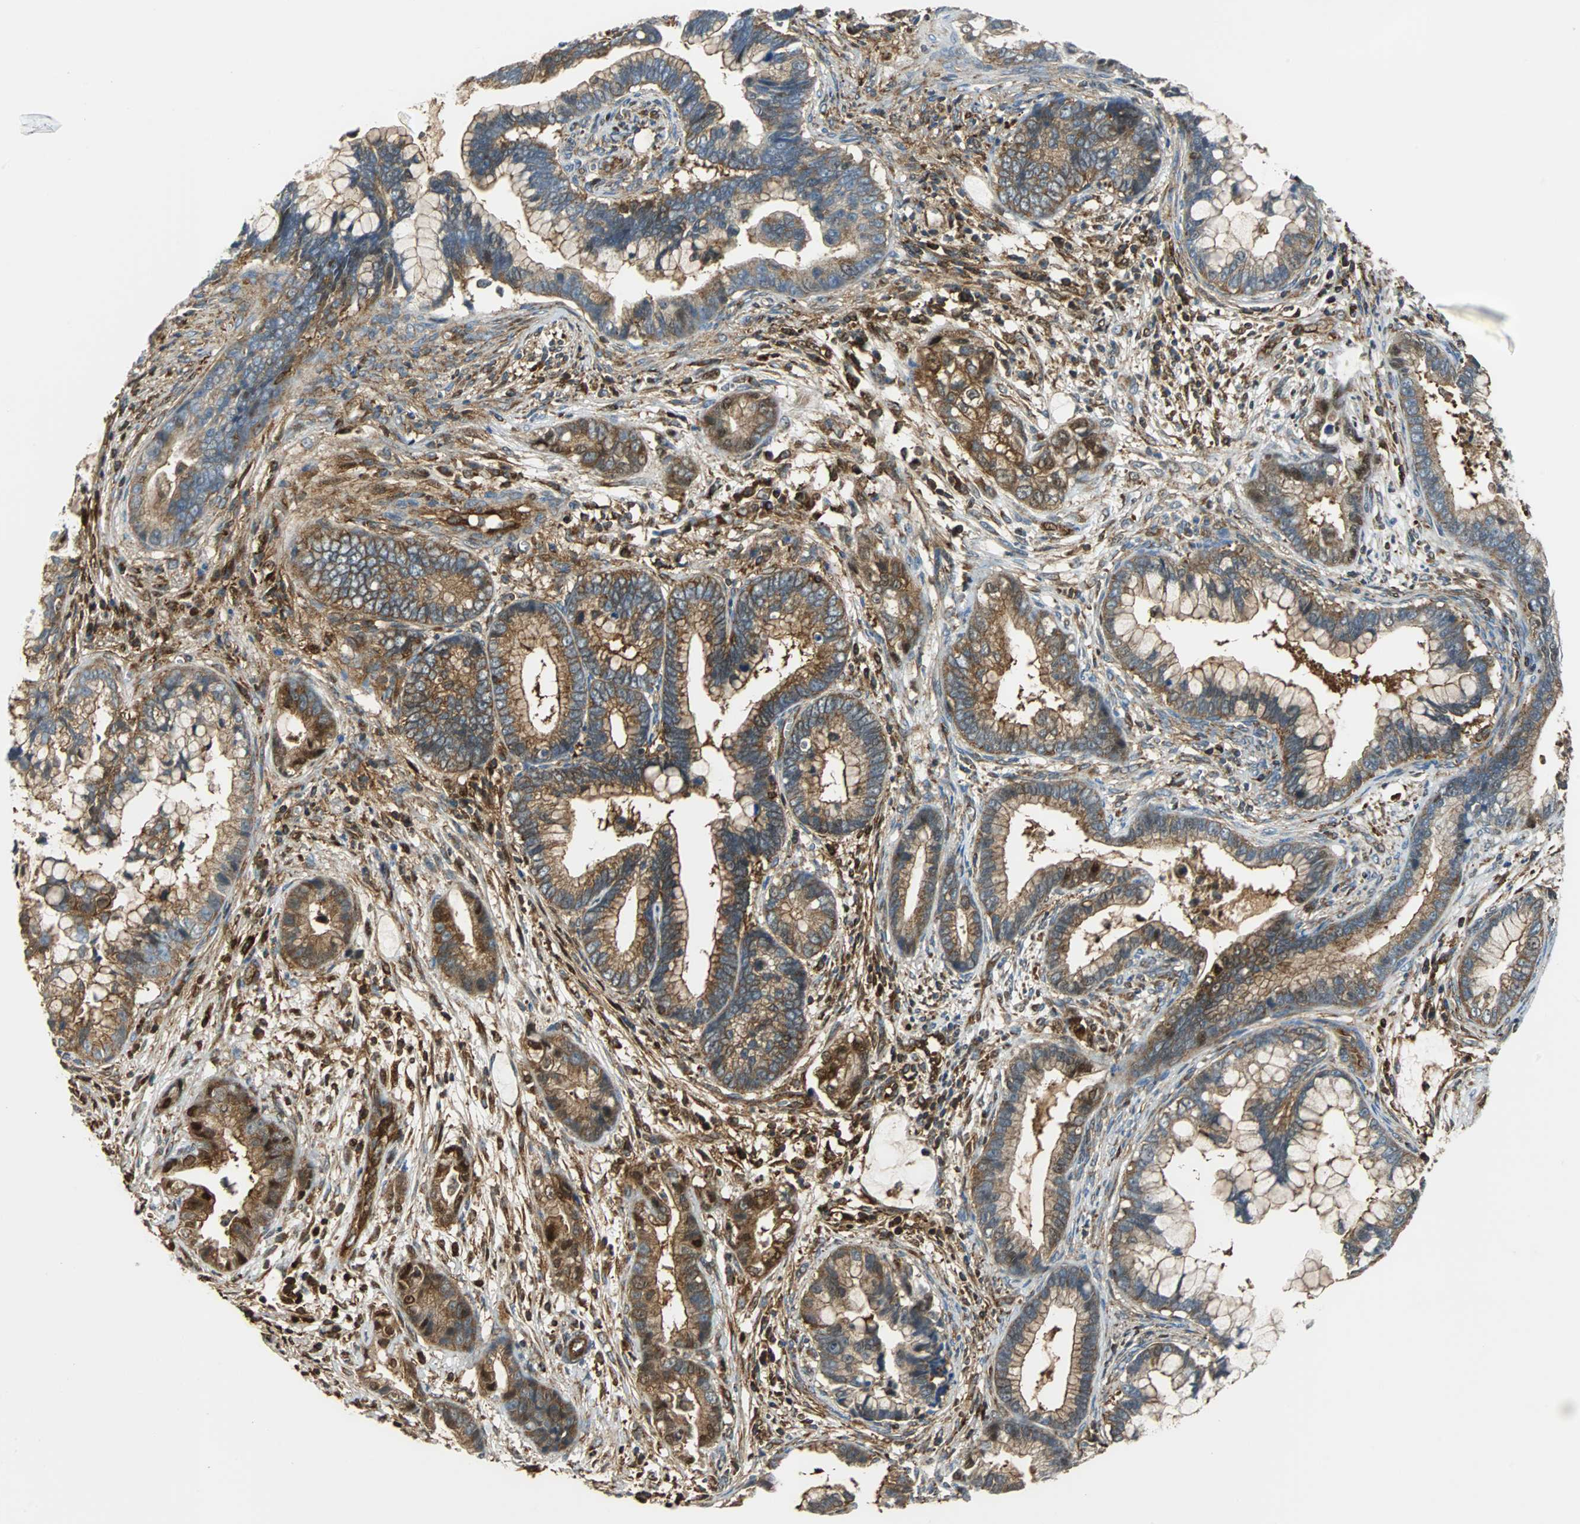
{"staining": {"intensity": "strong", "quantity": ">75%", "location": "cytoplasmic/membranous"}, "tissue": "cervical cancer", "cell_type": "Tumor cells", "image_type": "cancer", "snomed": [{"axis": "morphology", "description": "Adenocarcinoma, NOS"}, {"axis": "topography", "description": "Cervix"}], "caption": "Human cervical cancer (adenocarcinoma) stained for a protein (brown) shows strong cytoplasmic/membranous positive staining in about >75% of tumor cells.", "gene": "RELA", "patient": {"sex": "female", "age": 44}}